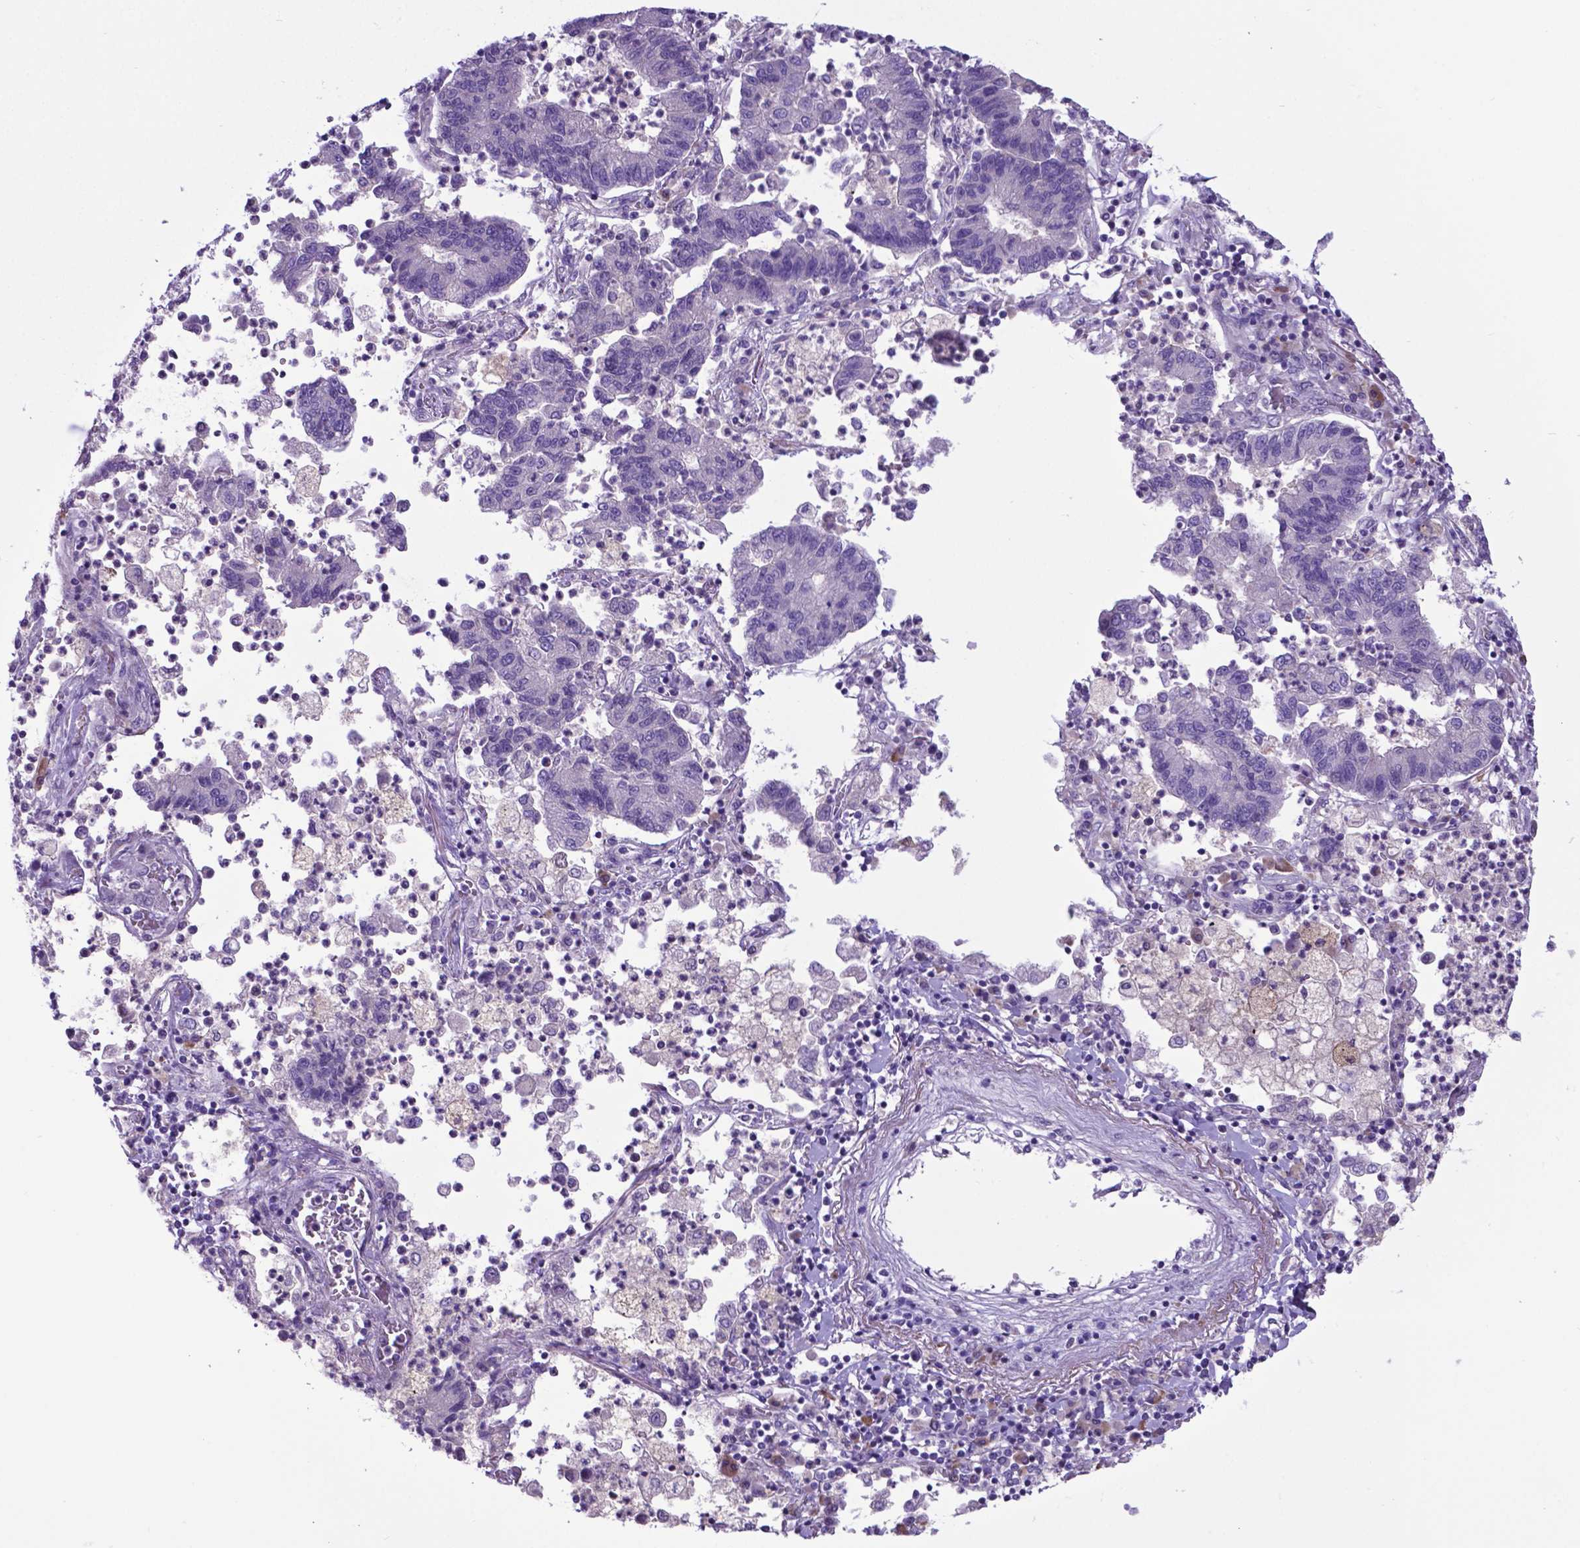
{"staining": {"intensity": "negative", "quantity": "none", "location": "none"}, "tissue": "lung cancer", "cell_type": "Tumor cells", "image_type": "cancer", "snomed": [{"axis": "morphology", "description": "Adenocarcinoma, NOS"}, {"axis": "topography", "description": "Lung"}], "caption": "This photomicrograph is of lung adenocarcinoma stained with immunohistochemistry to label a protein in brown with the nuclei are counter-stained blue. There is no staining in tumor cells.", "gene": "ADRA2B", "patient": {"sex": "female", "age": 57}}